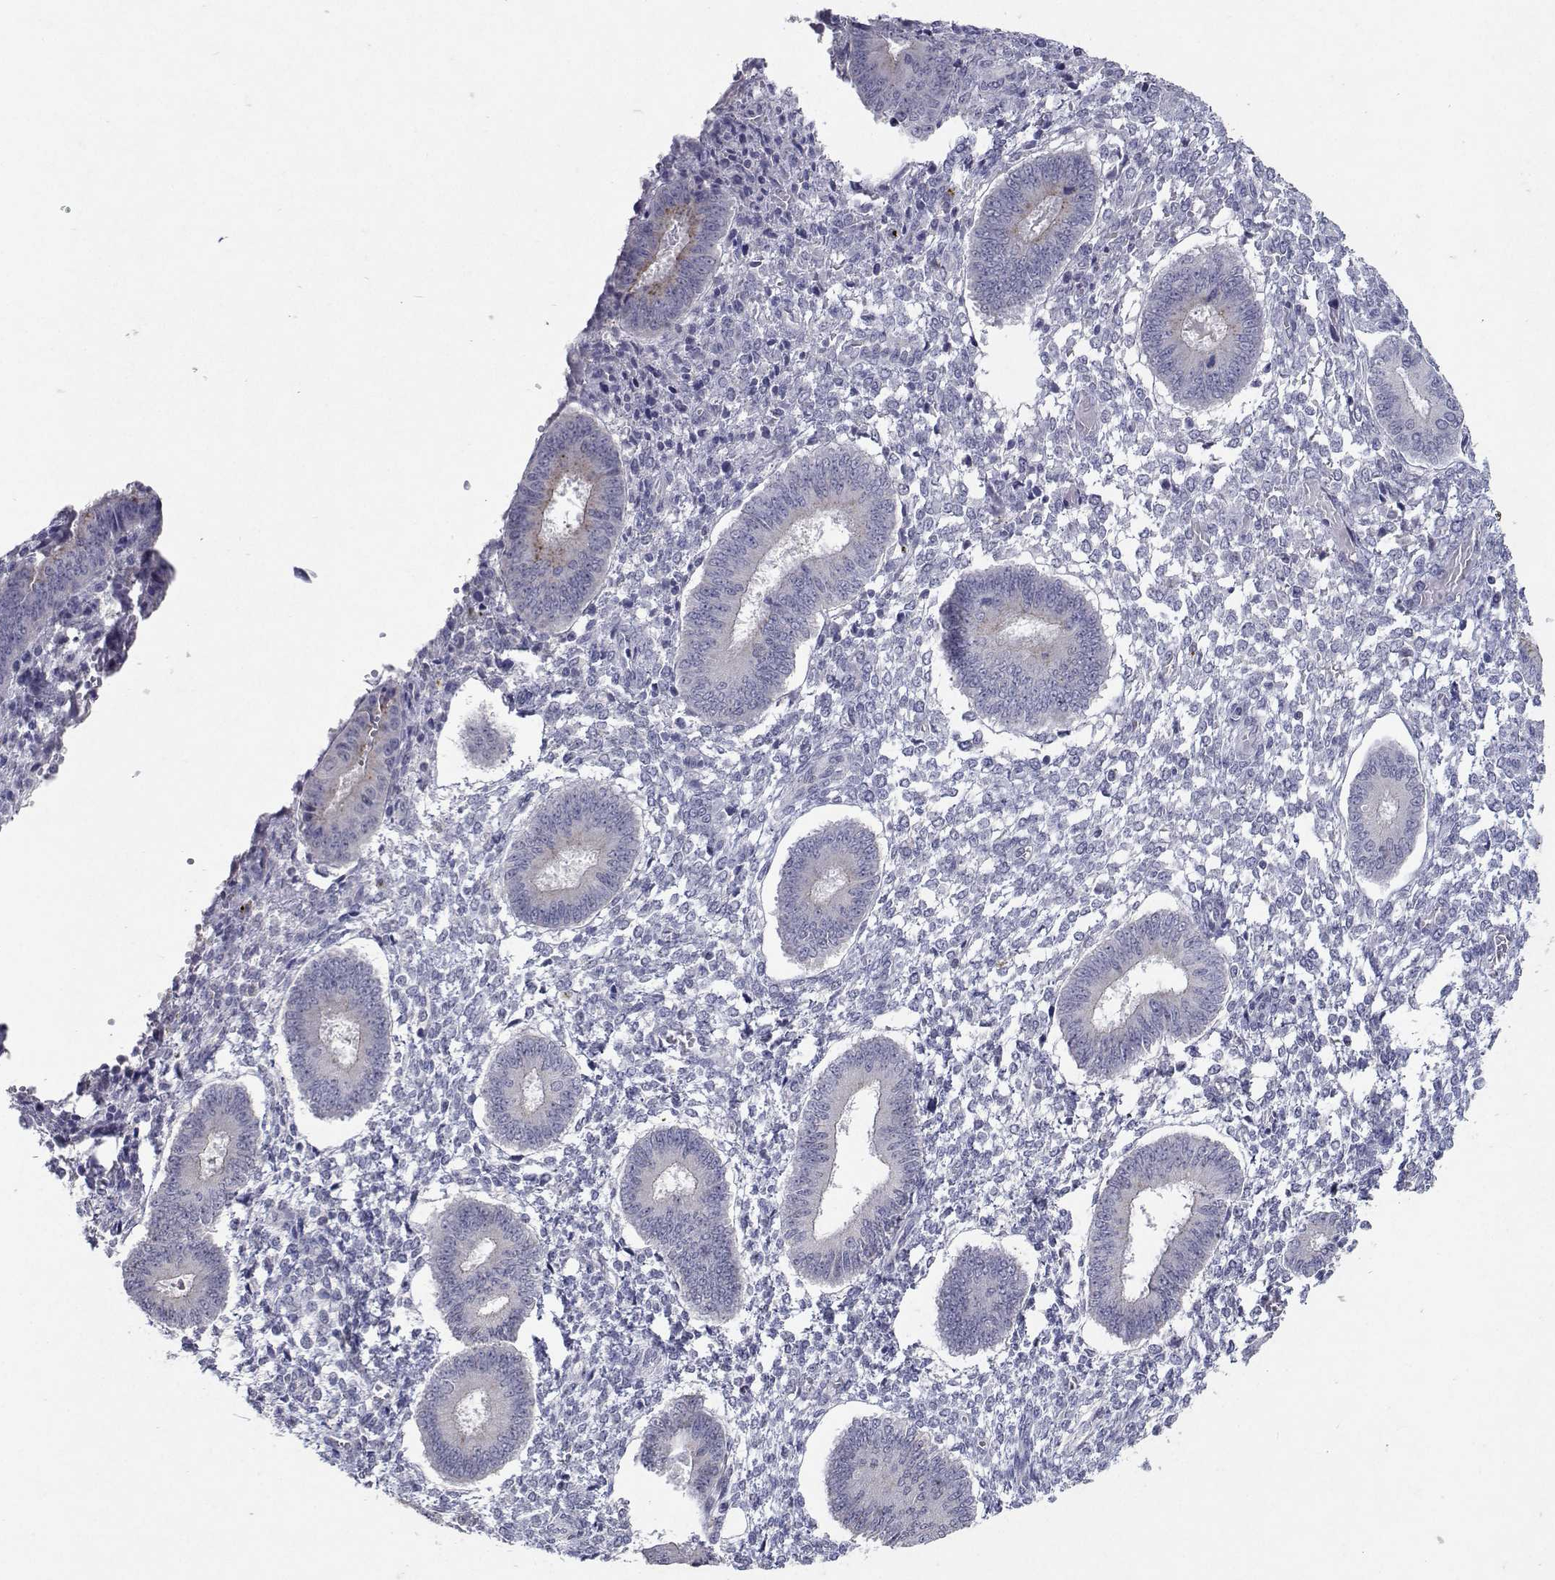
{"staining": {"intensity": "negative", "quantity": "none", "location": "none"}, "tissue": "endometrium", "cell_type": "Cells in endometrial stroma", "image_type": "normal", "snomed": [{"axis": "morphology", "description": "Normal tissue, NOS"}, {"axis": "topography", "description": "Endometrium"}], "caption": "Immunohistochemical staining of normal human endometrium shows no significant staining in cells in endometrial stroma. (DAB (3,3'-diaminobenzidine) IHC visualized using brightfield microscopy, high magnification).", "gene": "RBPJL", "patient": {"sex": "female", "age": 42}}